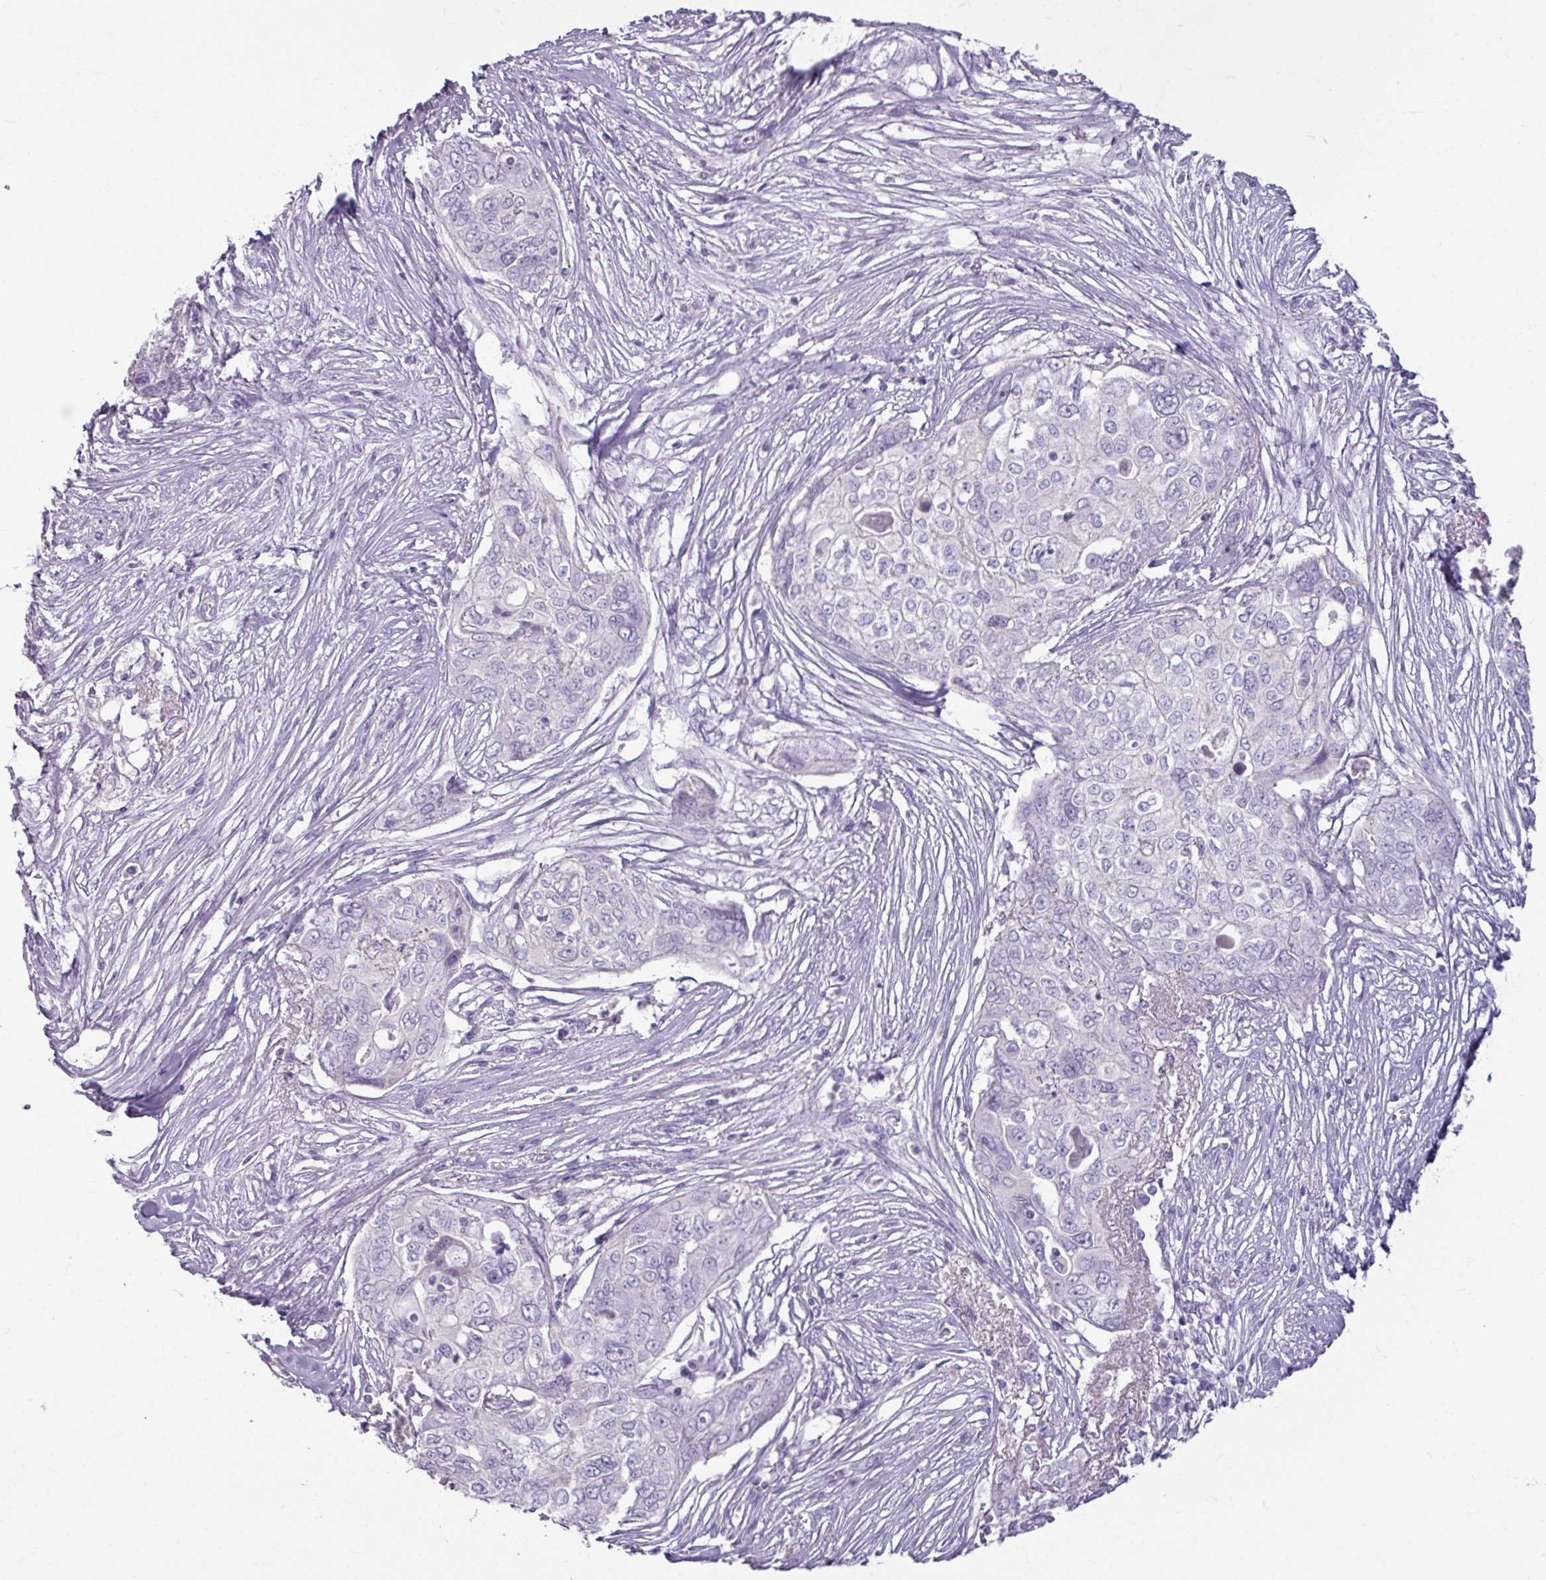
{"staining": {"intensity": "negative", "quantity": "none", "location": "none"}, "tissue": "ovarian cancer", "cell_type": "Tumor cells", "image_type": "cancer", "snomed": [{"axis": "morphology", "description": "Carcinoma, endometroid"}, {"axis": "topography", "description": "Ovary"}], "caption": "IHC image of neoplastic tissue: human ovarian cancer (endometroid carcinoma) stained with DAB (3,3'-diaminobenzidine) reveals no significant protein positivity in tumor cells.", "gene": "SLC27A5", "patient": {"sex": "female", "age": 70}}